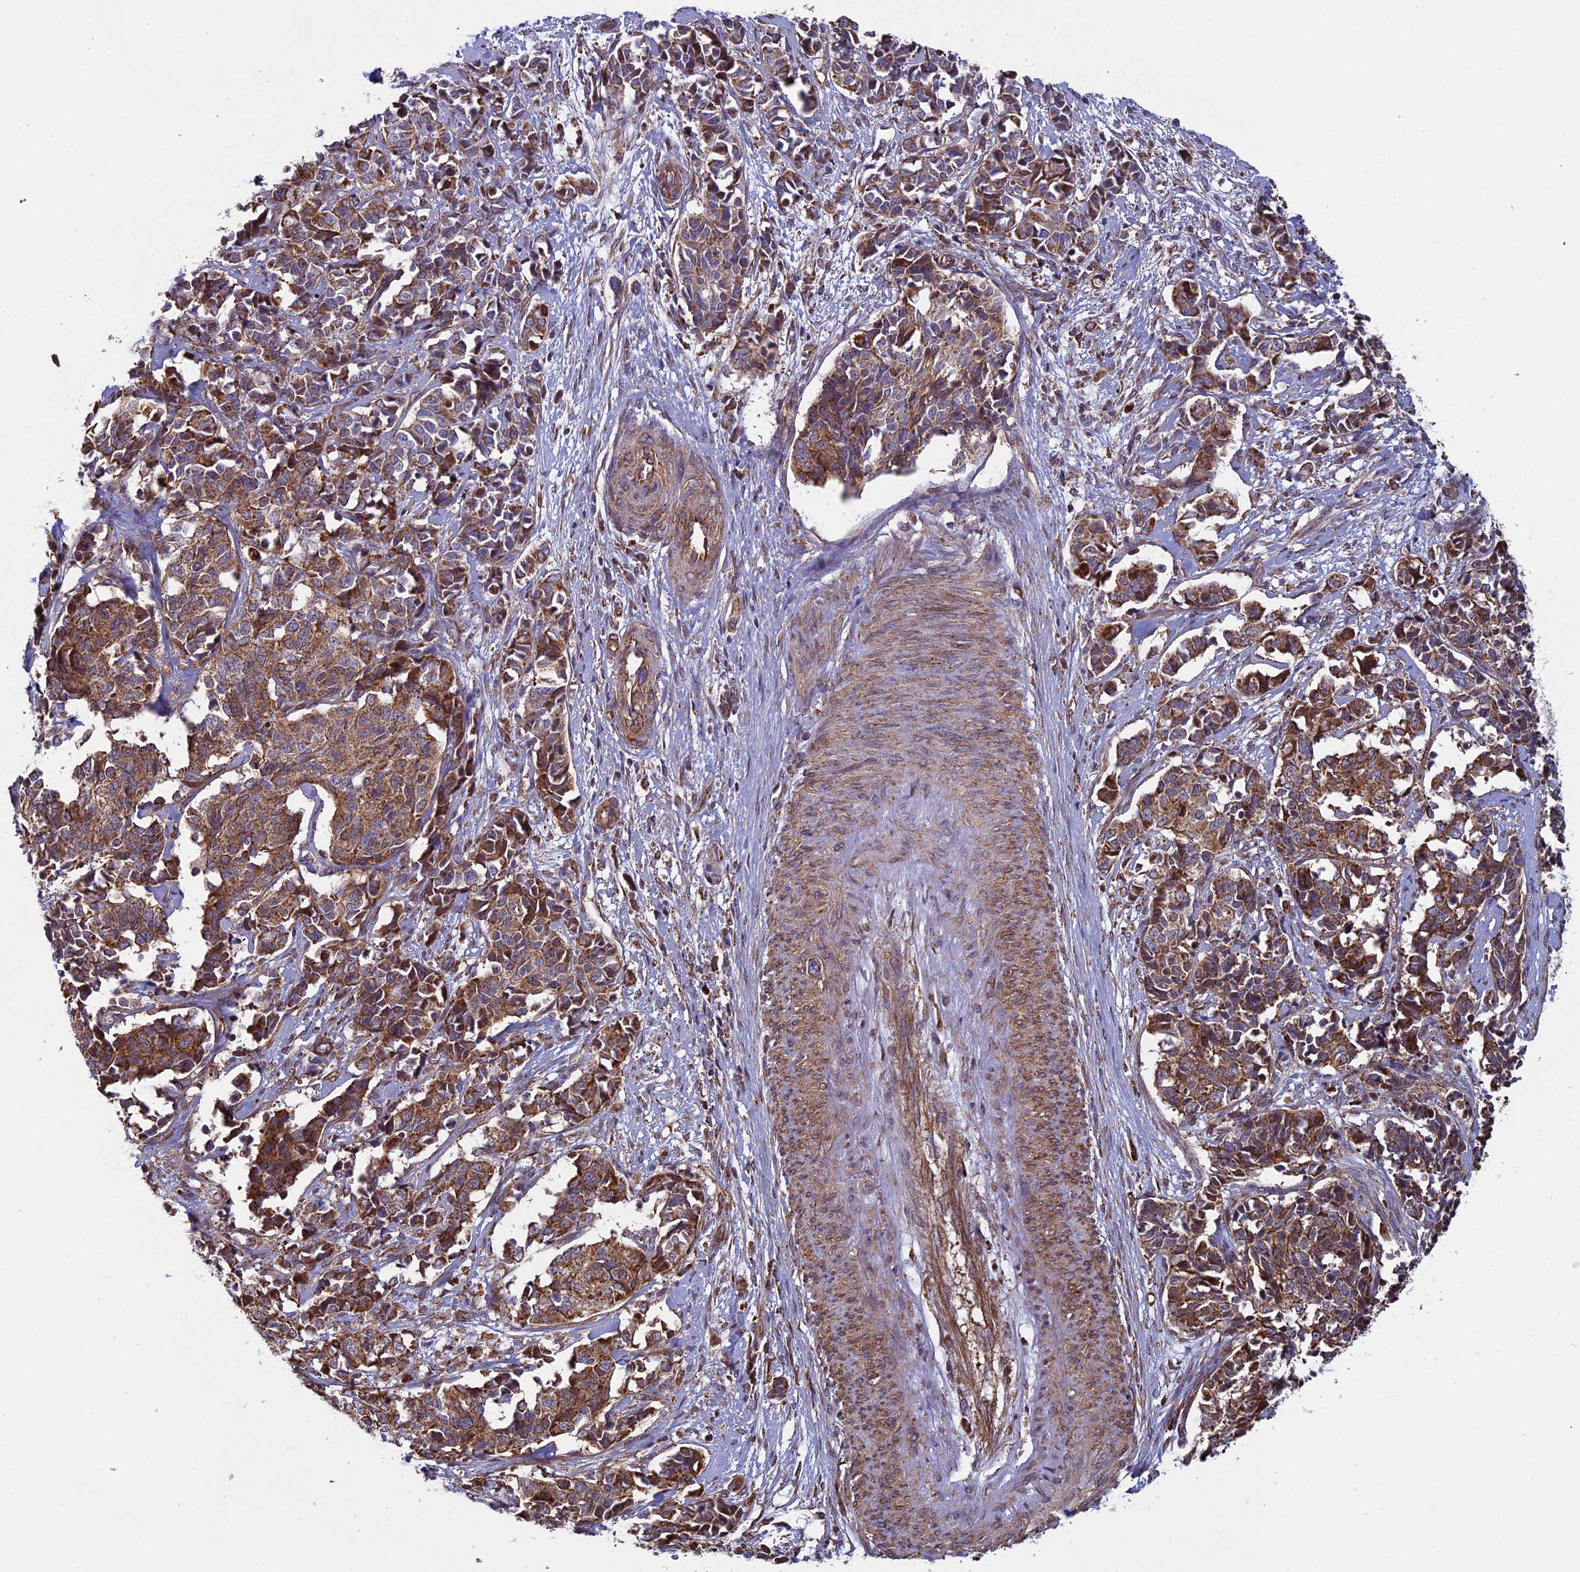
{"staining": {"intensity": "moderate", "quantity": ">75%", "location": "cytoplasmic/membranous"}, "tissue": "cervical cancer", "cell_type": "Tumor cells", "image_type": "cancer", "snomed": [{"axis": "morphology", "description": "Normal tissue, NOS"}, {"axis": "morphology", "description": "Squamous cell carcinoma, NOS"}, {"axis": "topography", "description": "Cervix"}], "caption": "IHC (DAB) staining of human cervical squamous cell carcinoma demonstrates moderate cytoplasmic/membranous protein staining in about >75% of tumor cells.", "gene": "CCDC8", "patient": {"sex": "female", "age": 35}}